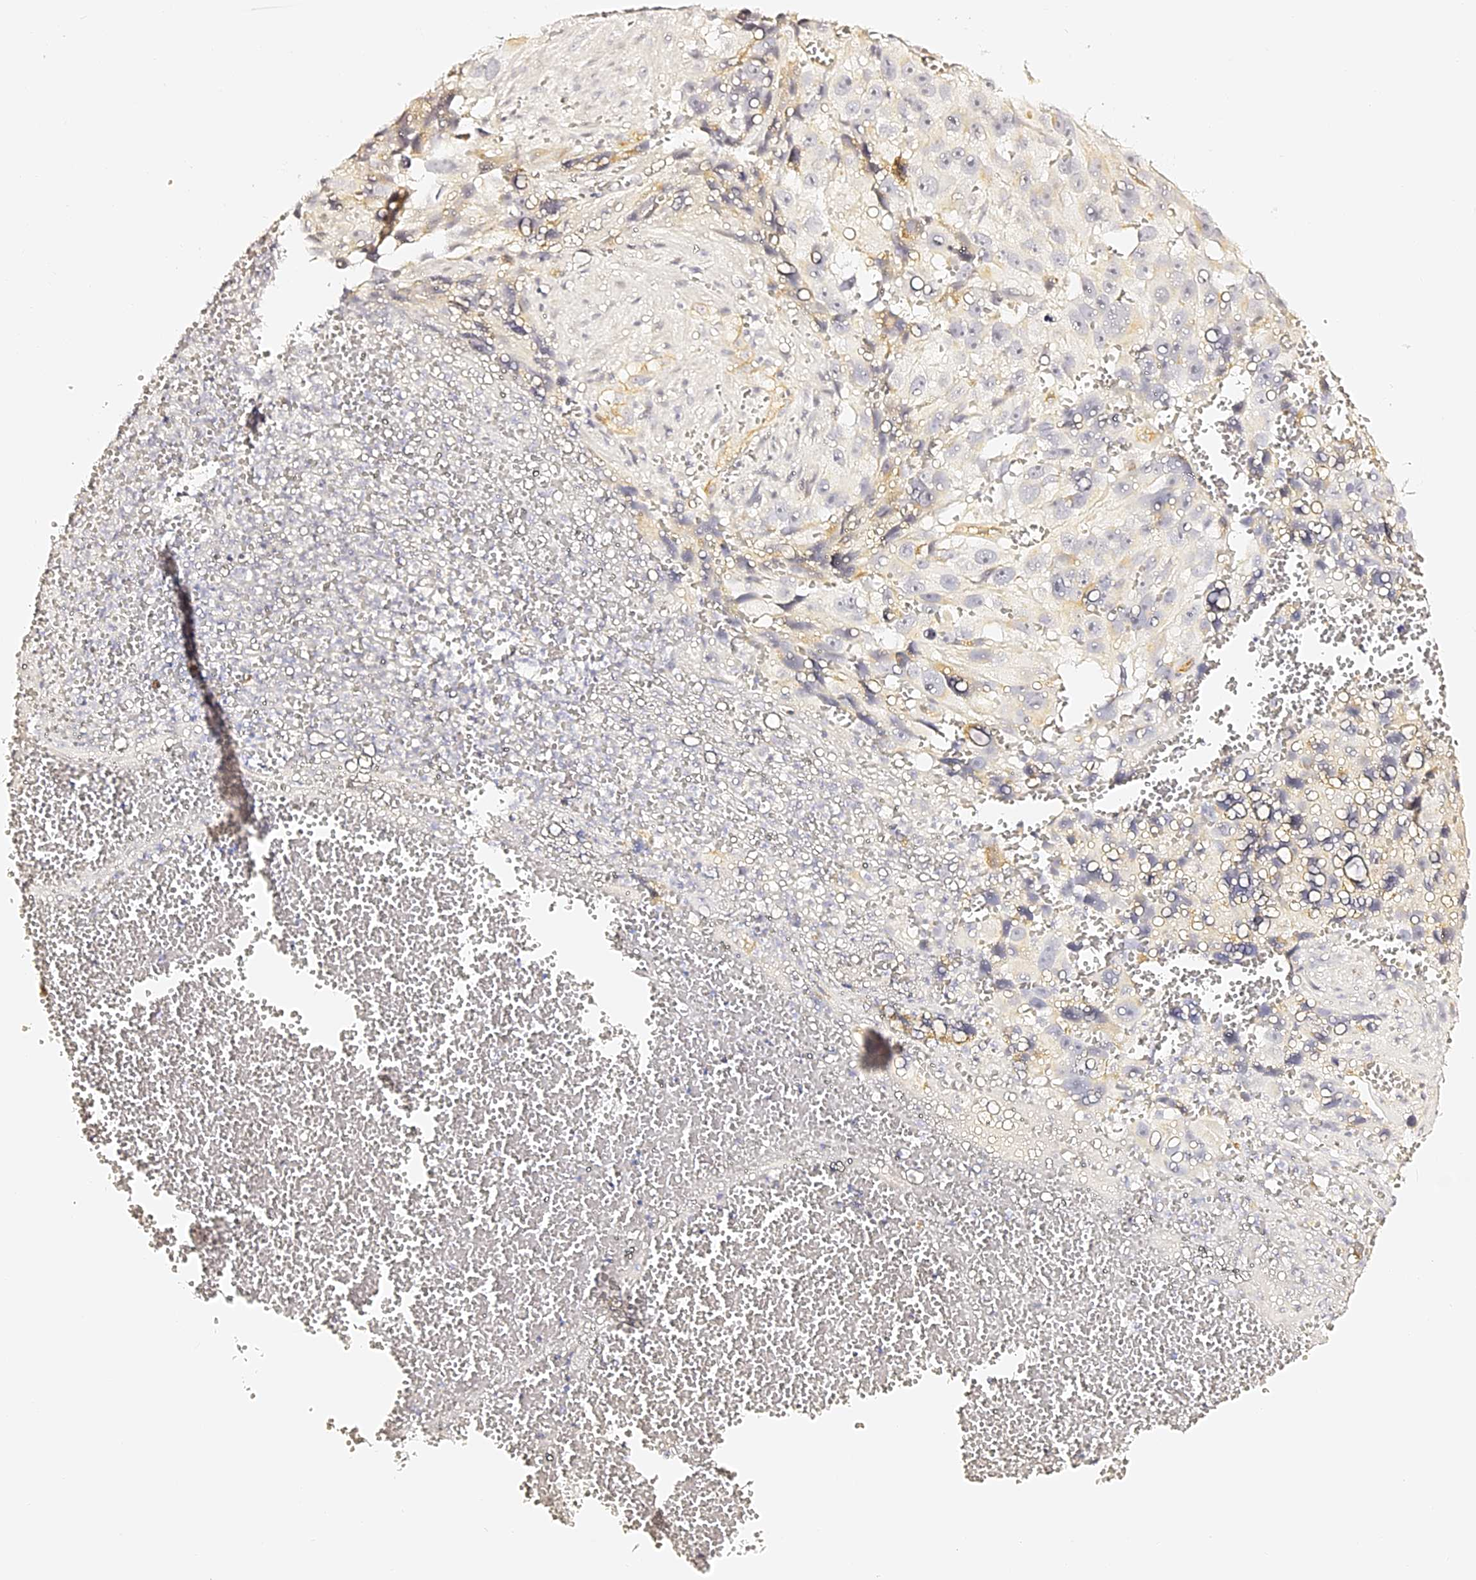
{"staining": {"intensity": "negative", "quantity": "none", "location": "none"}, "tissue": "melanoma", "cell_type": "Tumor cells", "image_type": "cancer", "snomed": [{"axis": "morphology", "description": "Malignant melanoma, NOS"}, {"axis": "topography", "description": "Skin"}], "caption": "Immunohistochemistry histopathology image of human melanoma stained for a protein (brown), which shows no expression in tumor cells.", "gene": "SLC1A3", "patient": {"sex": "male", "age": 84}}